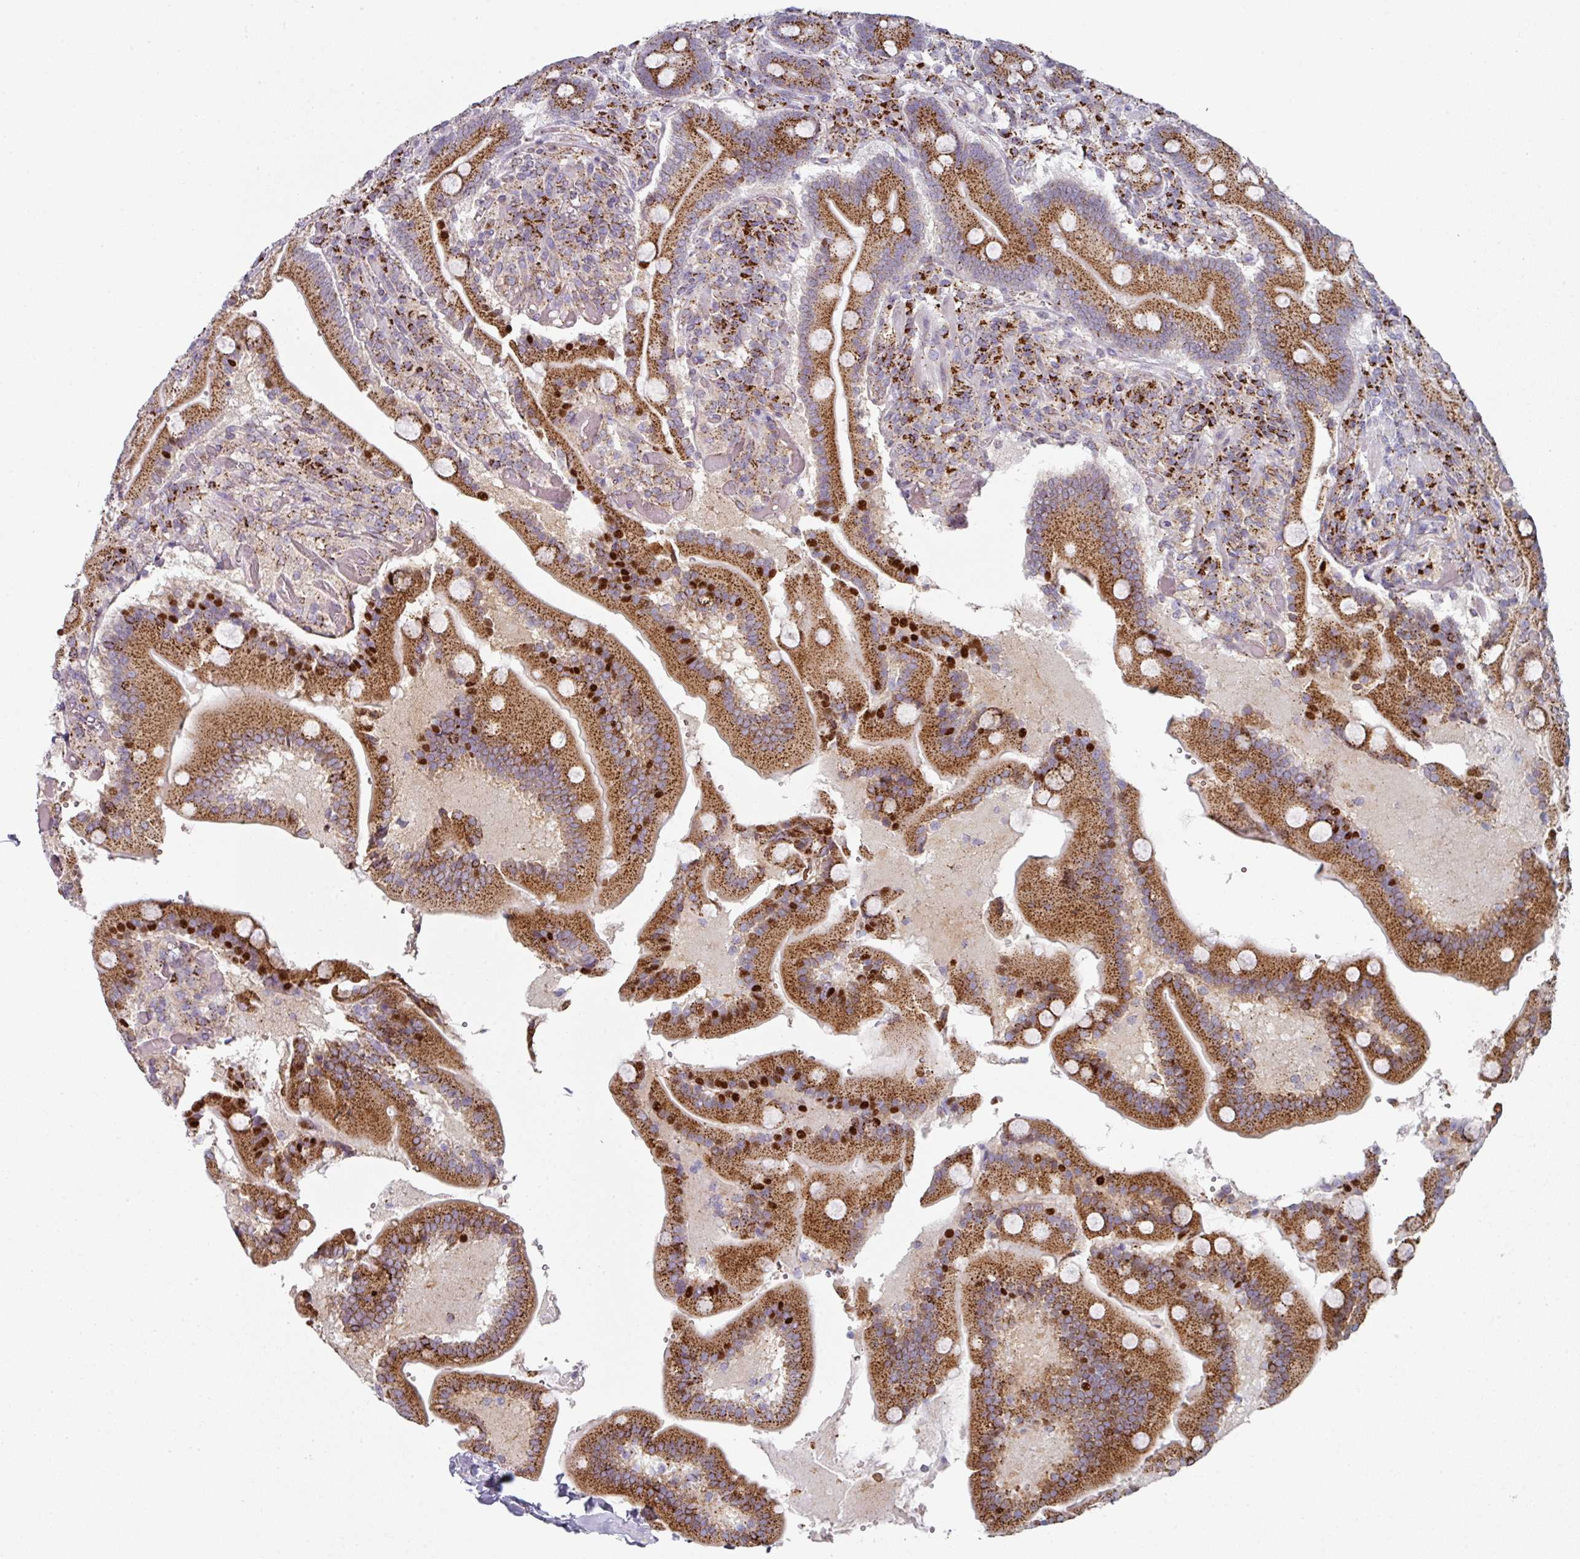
{"staining": {"intensity": "strong", "quantity": ">75%", "location": "cytoplasmic/membranous"}, "tissue": "duodenum", "cell_type": "Glandular cells", "image_type": "normal", "snomed": [{"axis": "morphology", "description": "Normal tissue, NOS"}, {"axis": "topography", "description": "Duodenum"}], "caption": "This micrograph reveals immunohistochemistry (IHC) staining of normal human duodenum, with high strong cytoplasmic/membranous expression in about >75% of glandular cells.", "gene": "CCDC85B", "patient": {"sex": "female", "age": 62}}